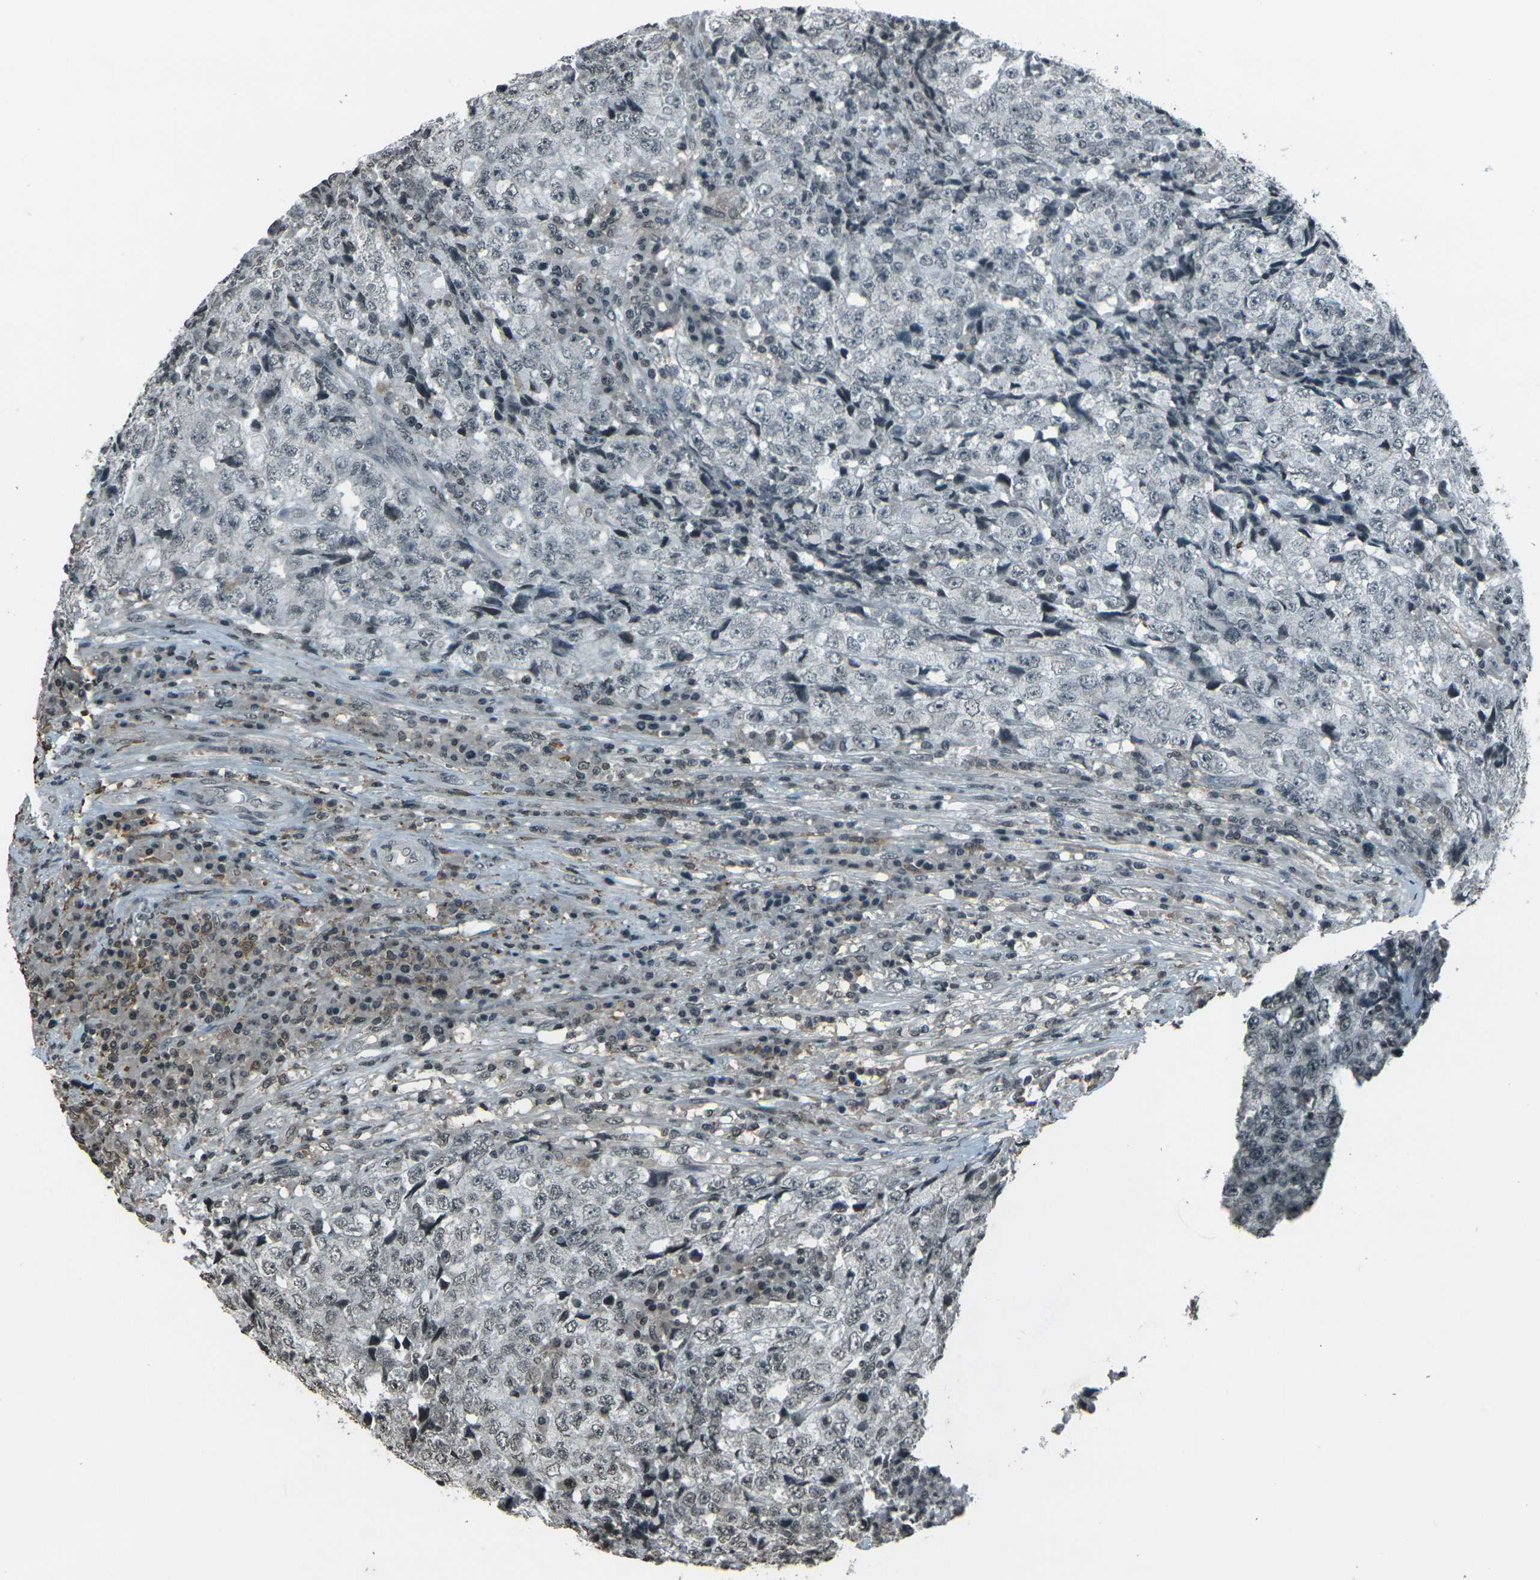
{"staining": {"intensity": "negative", "quantity": "none", "location": "none"}, "tissue": "testis cancer", "cell_type": "Tumor cells", "image_type": "cancer", "snomed": [{"axis": "morphology", "description": "Necrosis, NOS"}, {"axis": "morphology", "description": "Carcinoma, Embryonal, NOS"}, {"axis": "topography", "description": "Testis"}], "caption": "Immunohistochemistry image of neoplastic tissue: testis cancer (embryonal carcinoma) stained with DAB (3,3'-diaminobenzidine) exhibits no significant protein staining in tumor cells.", "gene": "PRPF8", "patient": {"sex": "male", "age": 19}}